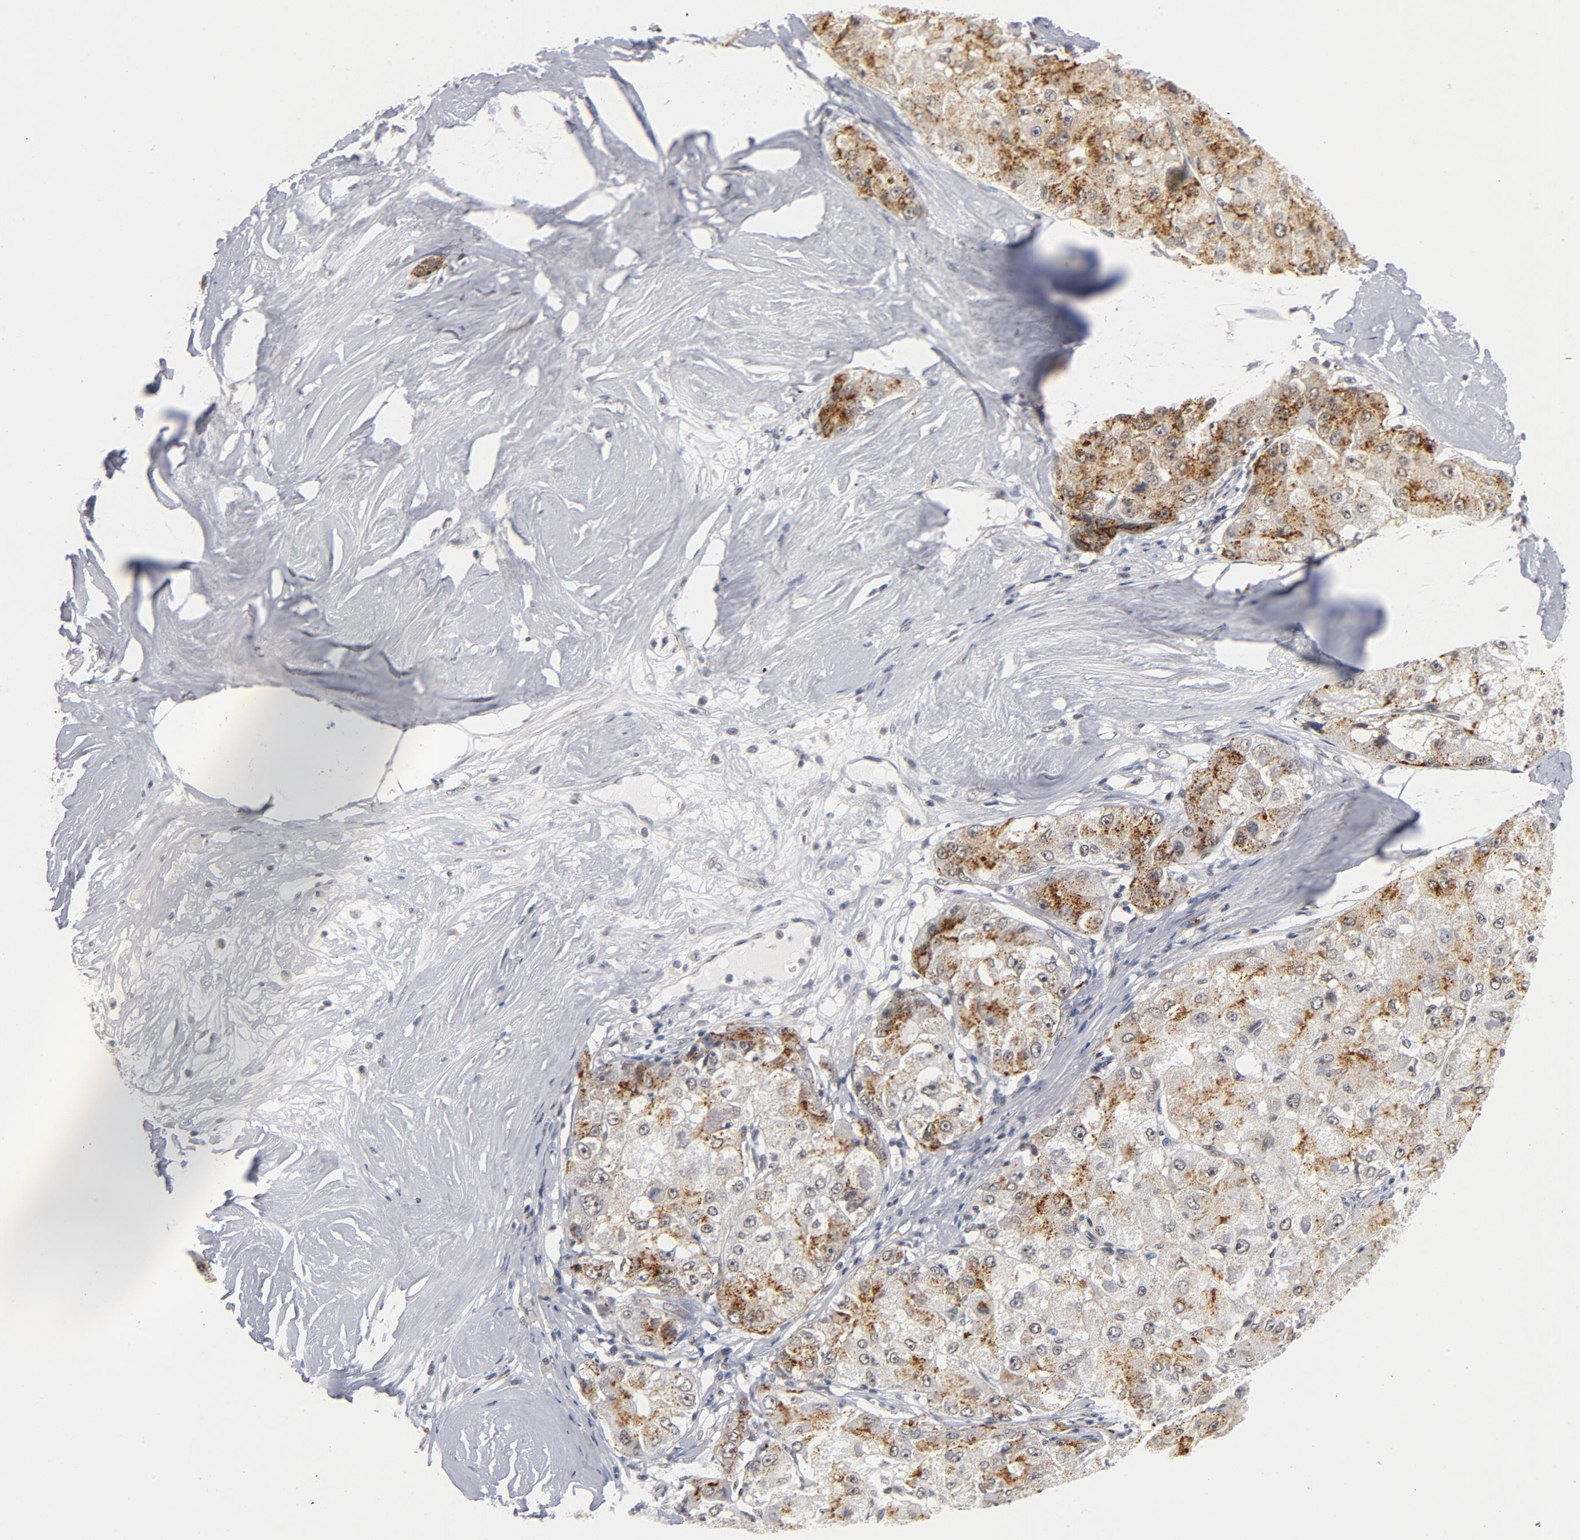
{"staining": {"intensity": "strong", "quantity": "25%-75%", "location": "cytoplasmic/membranous"}, "tissue": "liver cancer", "cell_type": "Tumor cells", "image_type": "cancer", "snomed": [{"axis": "morphology", "description": "Carcinoma, Hepatocellular, NOS"}, {"axis": "topography", "description": "Liver"}], "caption": "Immunohistochemistry histopathology image of human hepatocellular carcinoma (liver) stained for a protein (brown), which shows high levels of strong cytoplasmic/membranous staining in approximately 25%-75% of tumor cells.", "gene": "BAP1", "patient": {"sex": "male", "age": 80}}